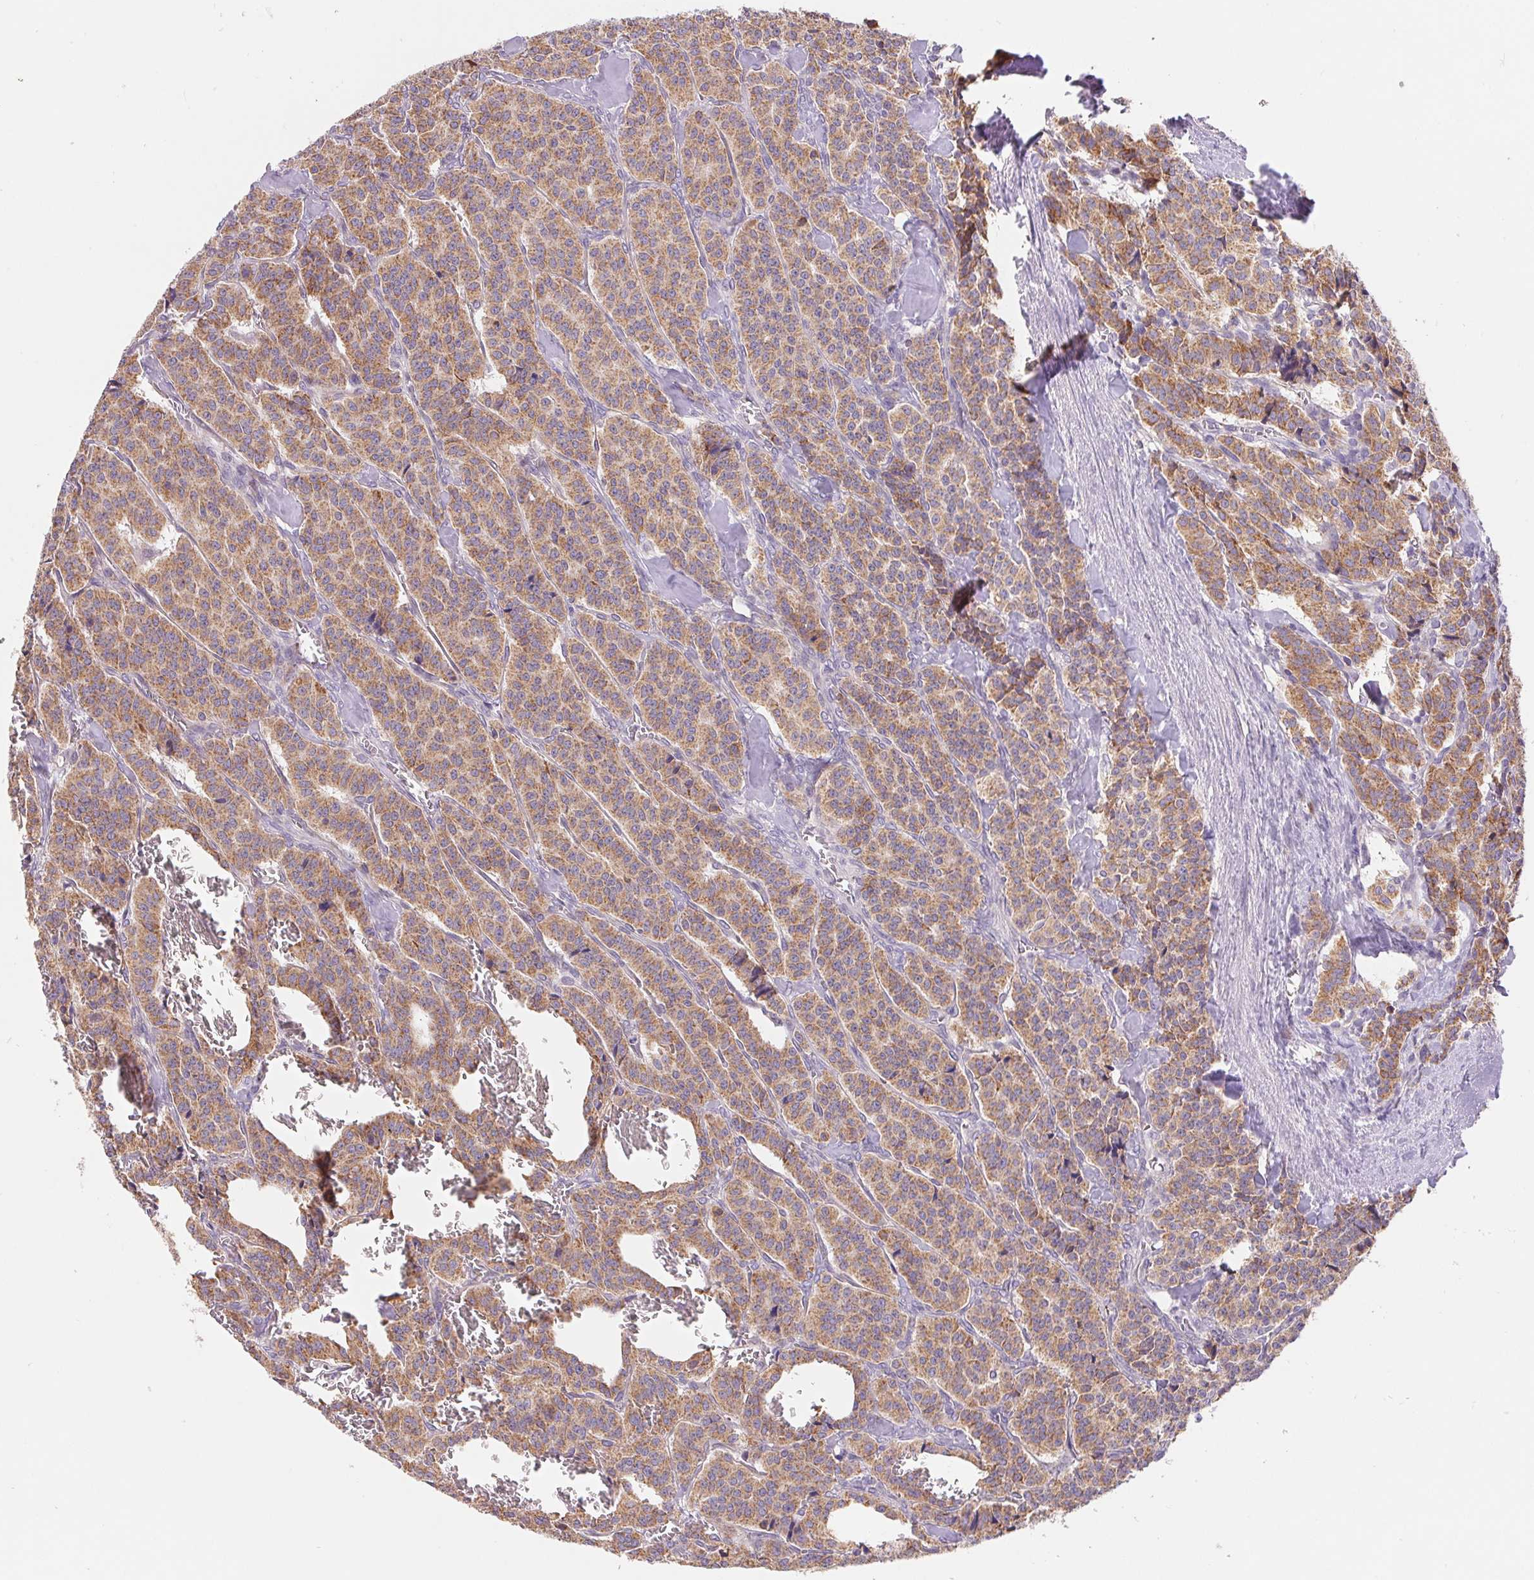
{"staining": {"intensity": "moderate", "quantity": ">75%", "location": "cytoplasmic/membranous"}, "tissue": "carcinoid", "cell_type": "Tumor cells", "image_type": "cancer", "snomed": [{"axis": "morphology", "description": "Normal tissue, NOS"}, {"axis": "morphology", "description": "Carcinoid, malignant, NOS"}, {"axis": "topography", "description": "Lung"}], "caption": "A photomicrograph of malignant carcinoid stained for a protein displays moderate cytoplasmic/membranous brown staining in tumor cells.", "gene": "EMC6", "patient": {"sex": "female", "age": 46}}